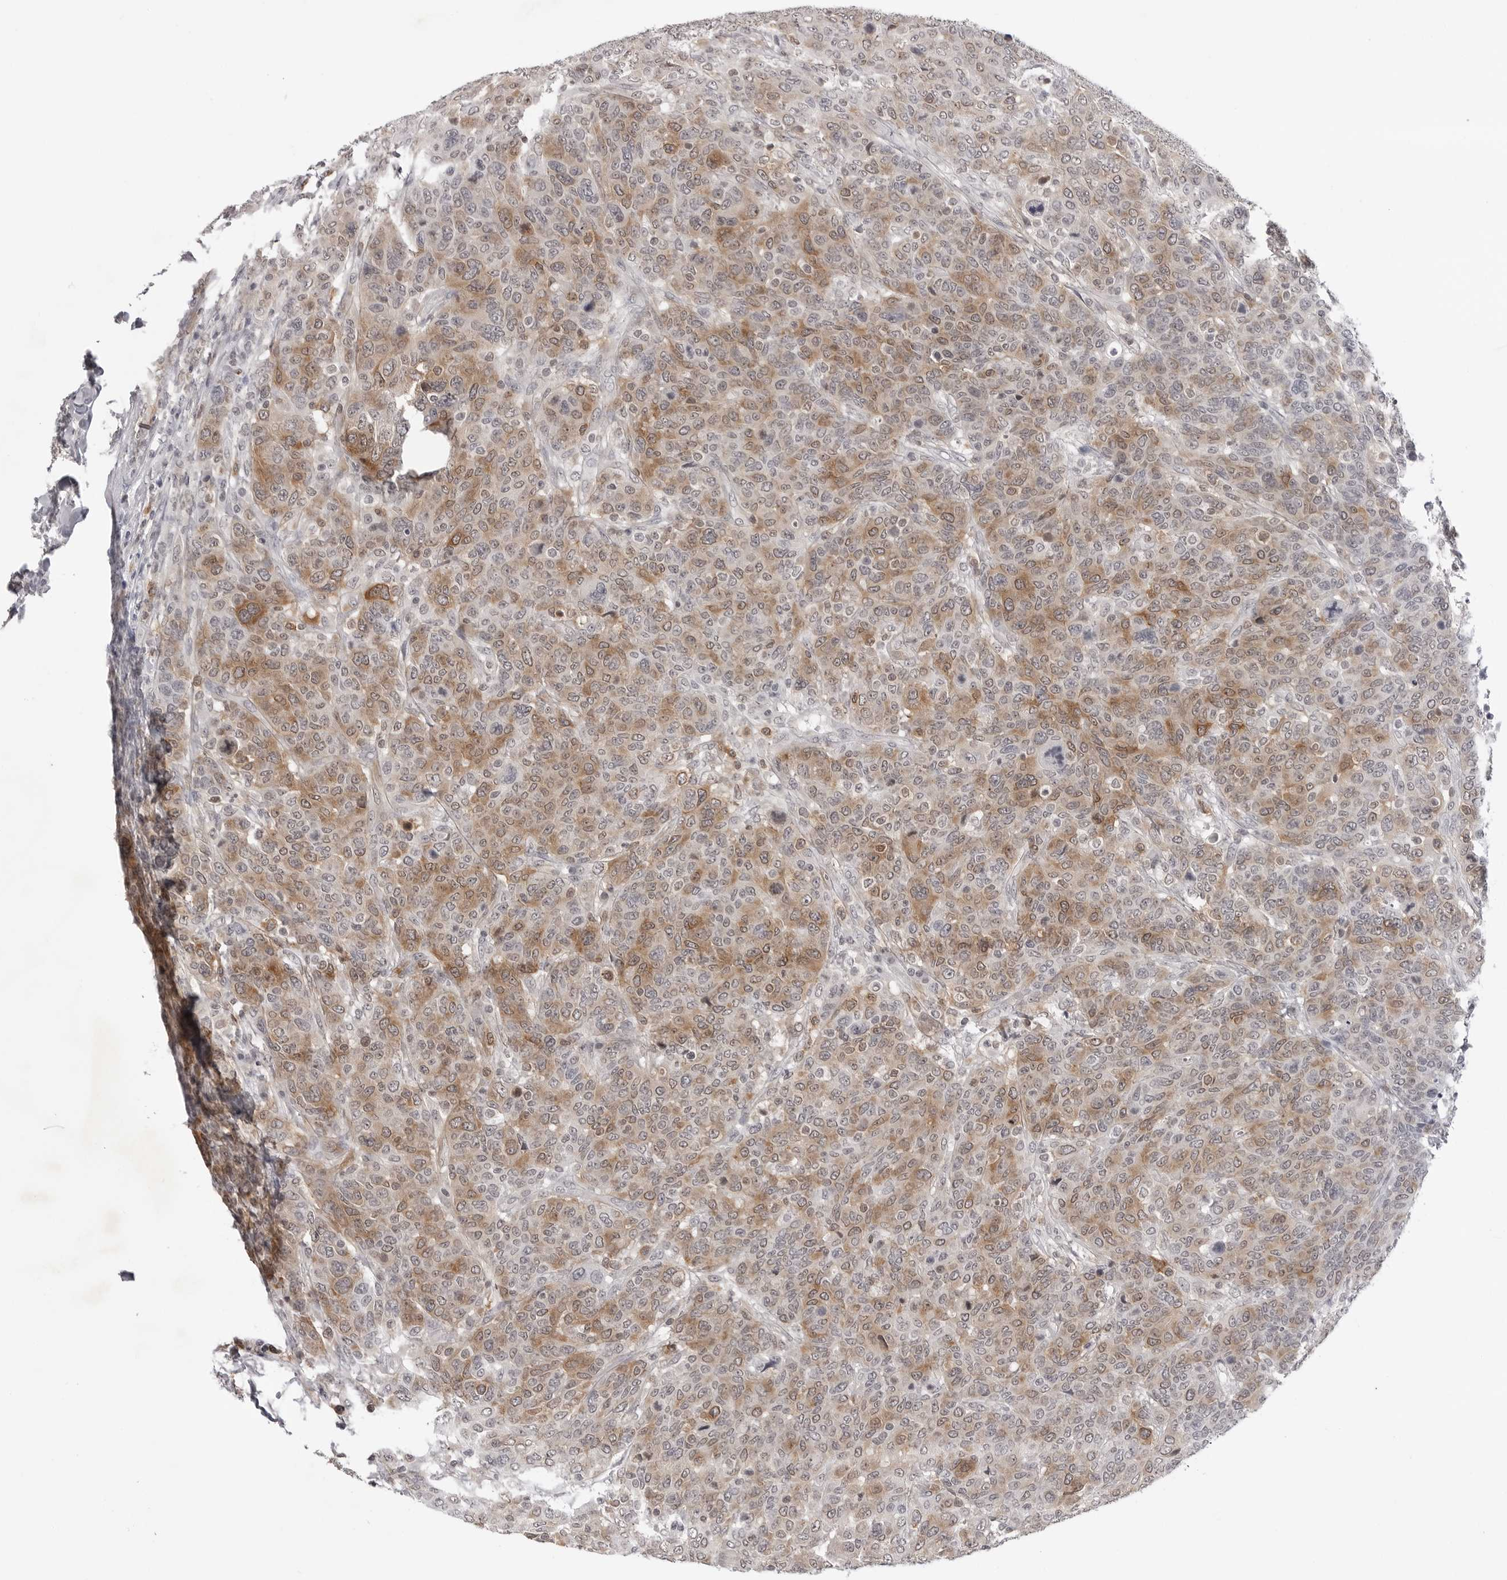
{"staining": {"intensity": "moderate", "quantity": ">75%", "location": "cytoplasmic/membranous"}, "tissue": "breast cancer", "cell_type": "Tumor cells", "image_type": "cancer", "snomed": [{"axis": "morphology", "description": "Duct carcinoma"}, {"axis": "topography", "description": "Breast"}], "caption": "An image showing moderate cytoplasmic/membranous expression in about >75% of tumor cells in breast cancer (invasive ductal carcinoma), as visualized by brown immunohistochemical staining.", "gene": "RRM1", "patient": {"sex": "female", "age": 37}}